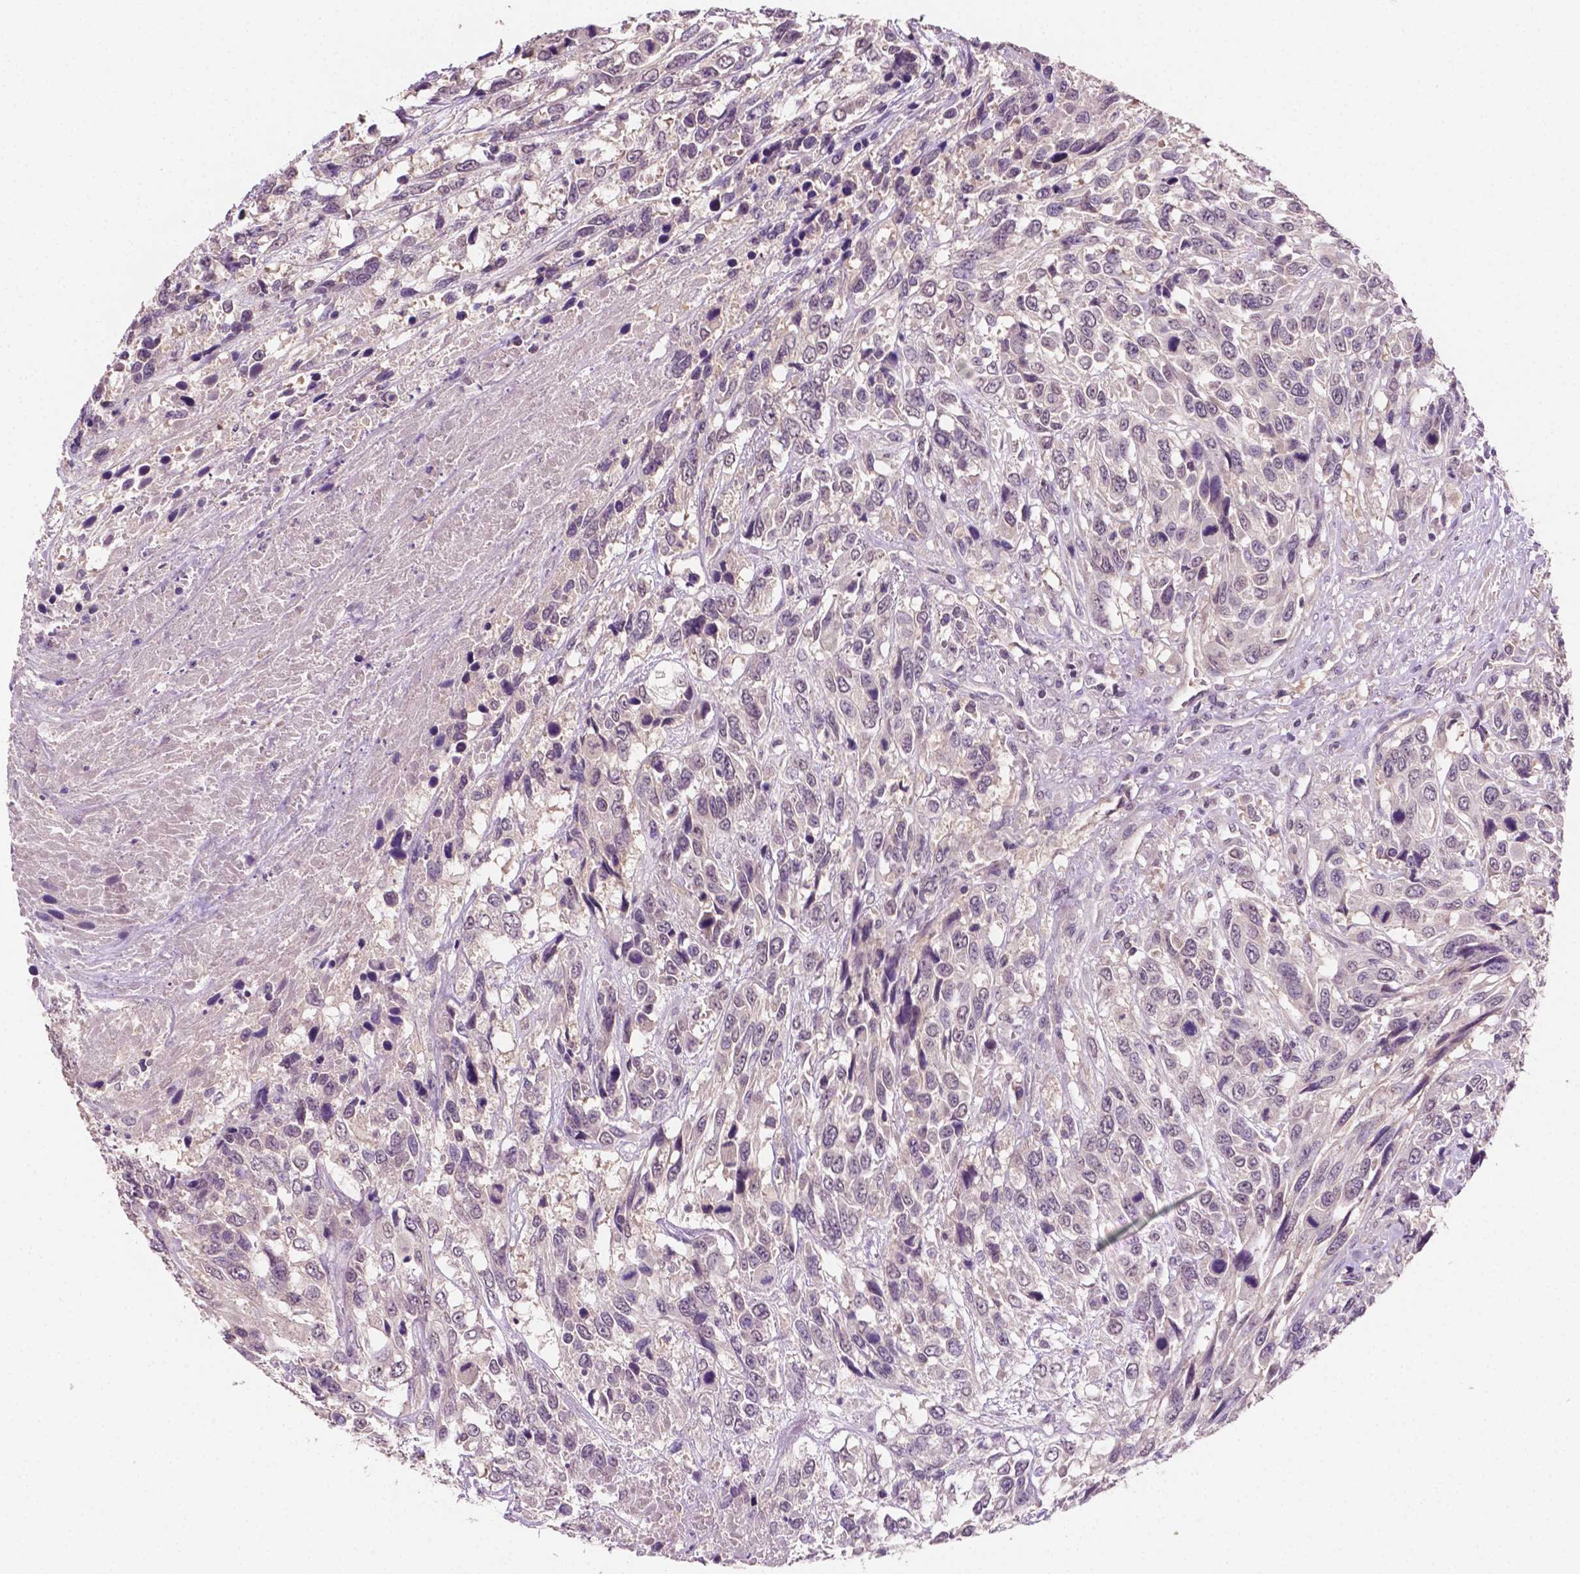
{"staining": {"intensity": "negative", "quantity": "none", "location": "none"}, "tissue": "urothelial cancer", "cell_type": "Tumor cells", "image_type": "cancer", "snomed": [{"axis": "morphology", "description": "Urothelial carcinoma, High grade"}, {"axis": "topography", "description": "Urinary bladder"}], "caption": "There is no significant positivity in tumor cells of high-grade urothelial carcinoma.", "gene": "MROH6", "patient": {"sex": "female", "age": 70}}